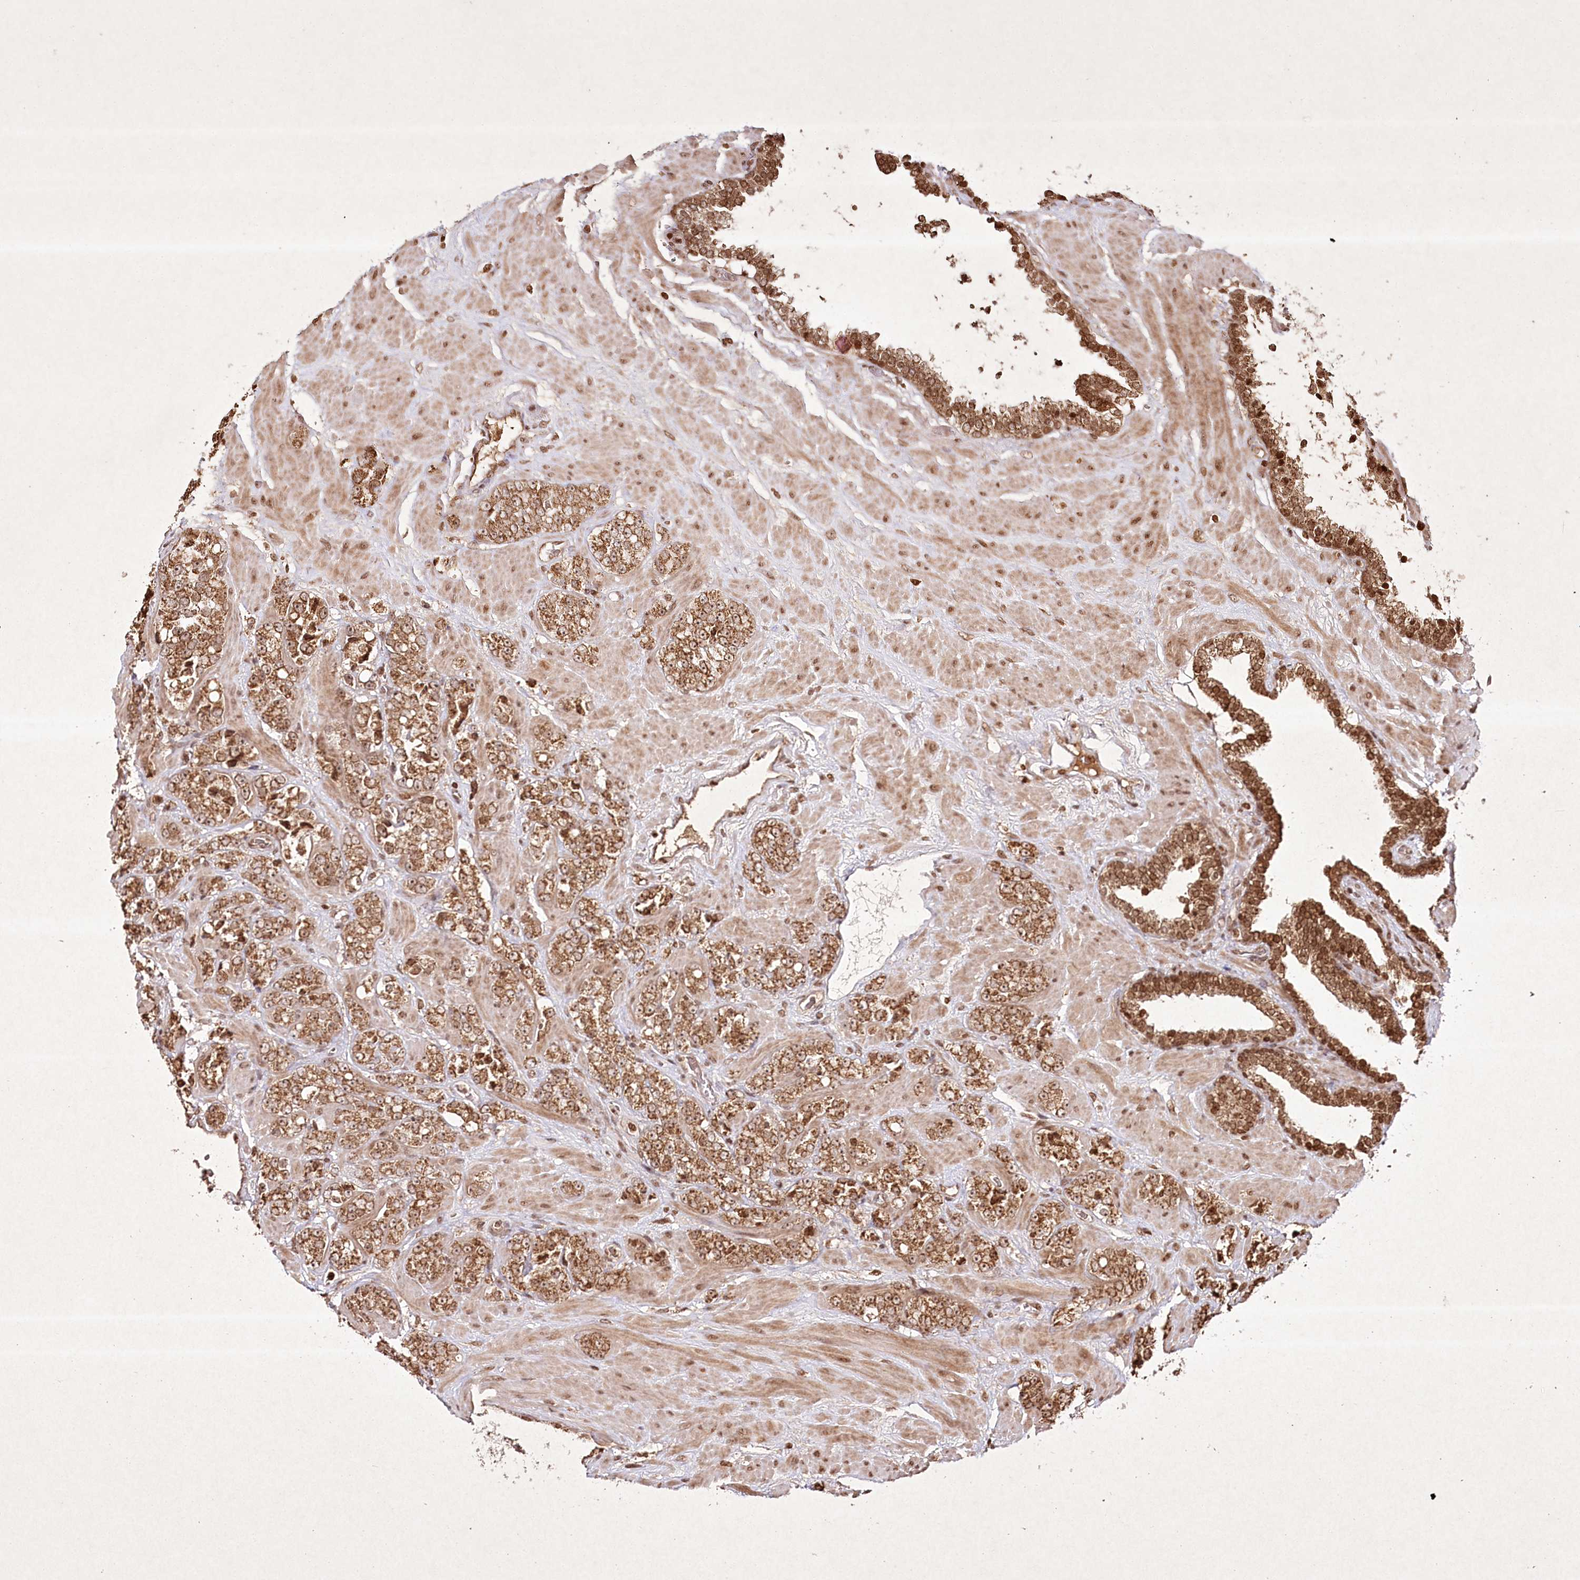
{"staining": {"intensity": "moderate", "quantity": ">75%", "location": "cytoplasmic/membranous,nuclear"}, "tissue": "prostate cancer", "cell_type": "Tumor cells", "image_type": "cancer", "snomed": [{"axis": "morphology", "description": "Adenocarcinoma, High grade"}, {"axis": "topography", "description": "Prostate"}], "caption": "DAB (3,3'-diaminobenzidine) immunohistochemical staining of human adenocarcinoma (high-grade) (prostate) reveals moderate cytoplasmic/membranous and nuclear protein positivity in approximately >75% of tumor cells. (Brightfield microscopy of DAB IHC at high magnification).", "gene": "CARM1", "patient": {"sex": "male", "age": 64}}